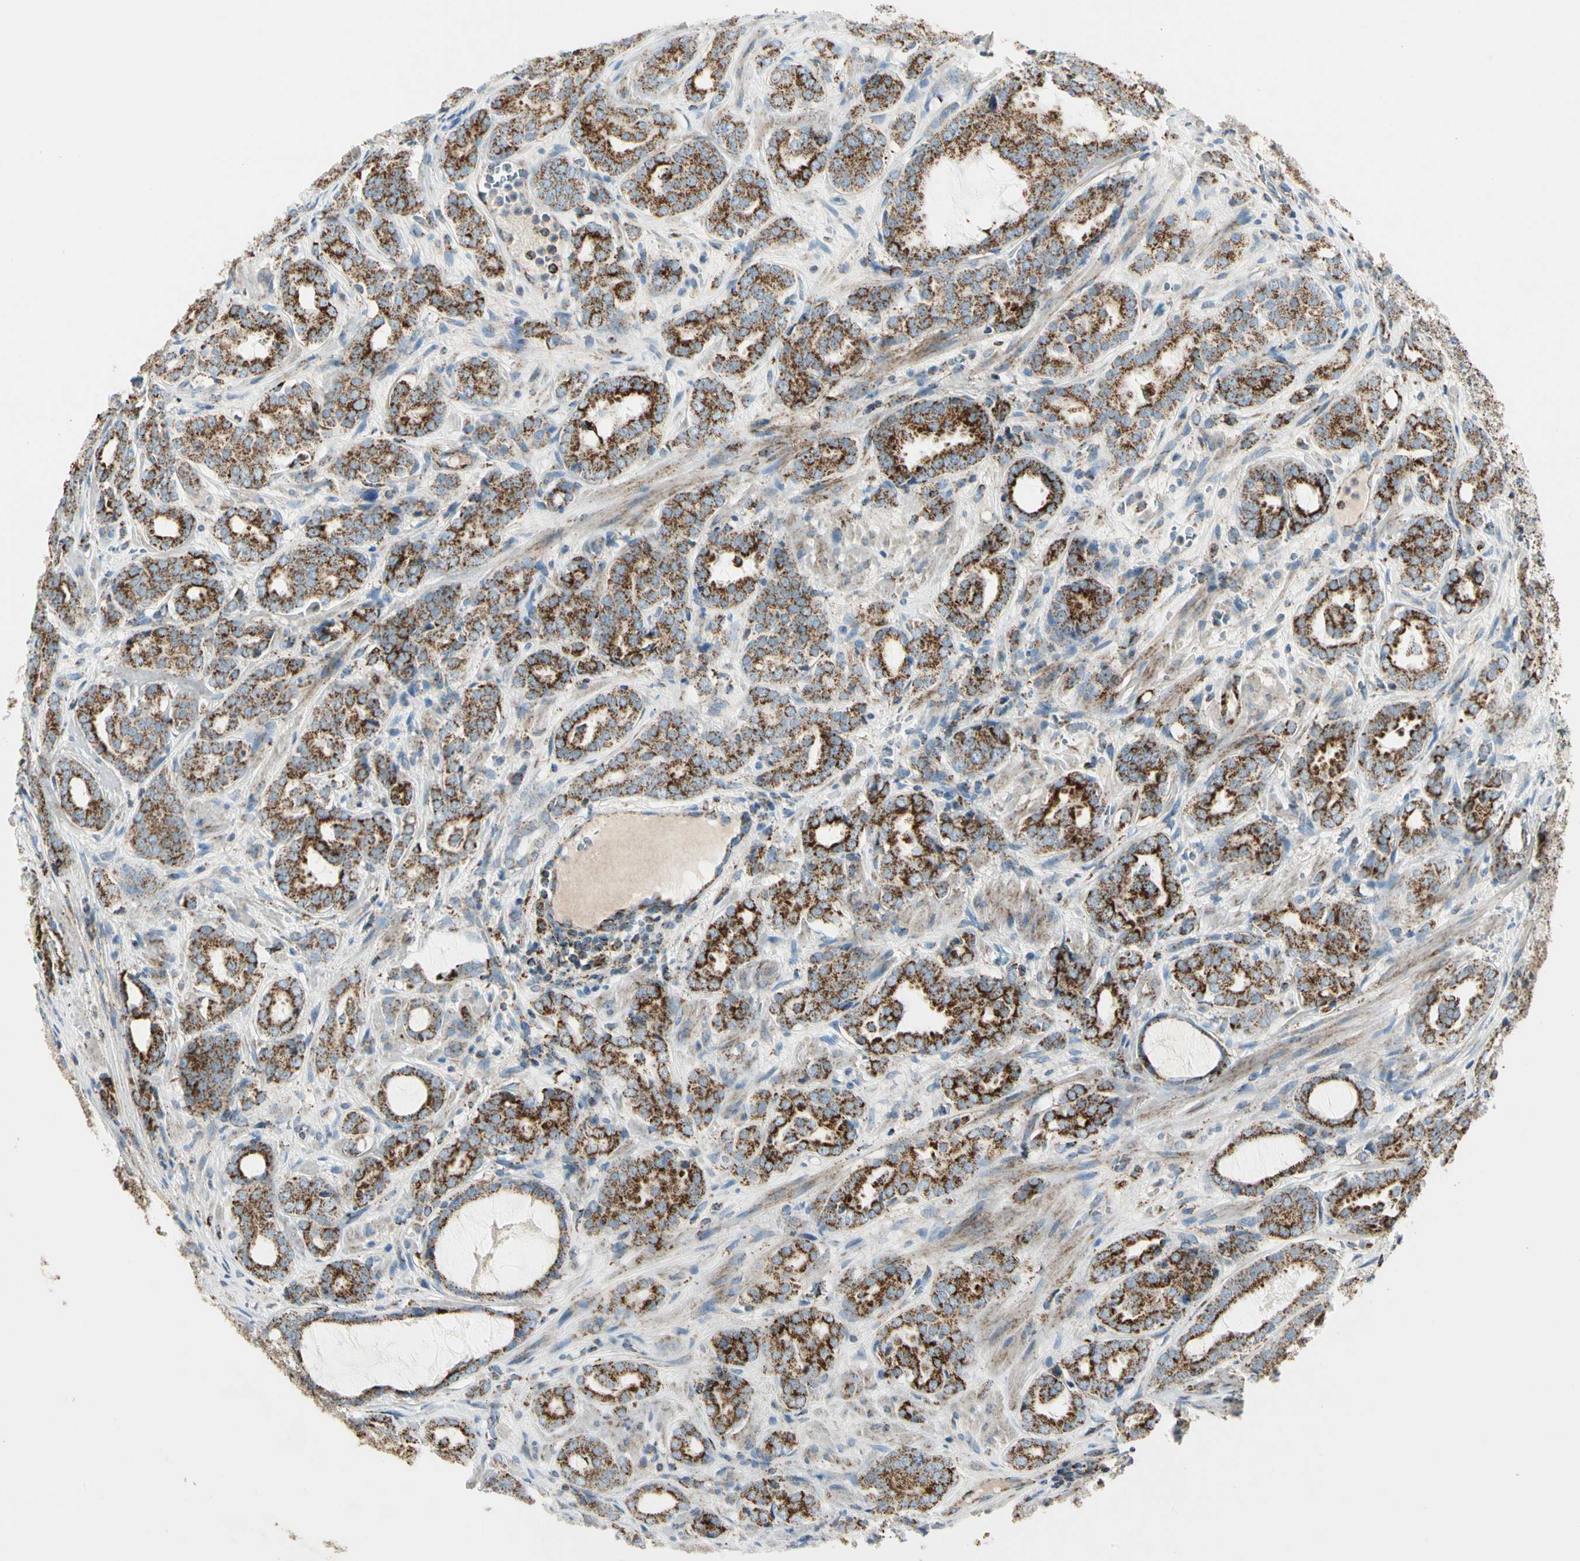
{"staining": {"intensity": "strong", "quantity": ">75%", "location": "cytoplasmic/membranous"}, "tissue": "prostate cancer", "cell_type": "Tumor cells", "image_type": "cancer", "snomed": [{"axis": "morphology", "description": "Adenocarcinoma, High grade"}, {"axis": "topography", "description": "Prostate"}], "caption": "IHC histopathology image of prostate adenocarcinoma (high-grade) stained for a protein (brown), which reveals high levels of strong cytoplasmic/membranous staining in approximately >75% of tumor cells.", "gene": "ME2", "patient": {"sex": "male", "age": 64}}